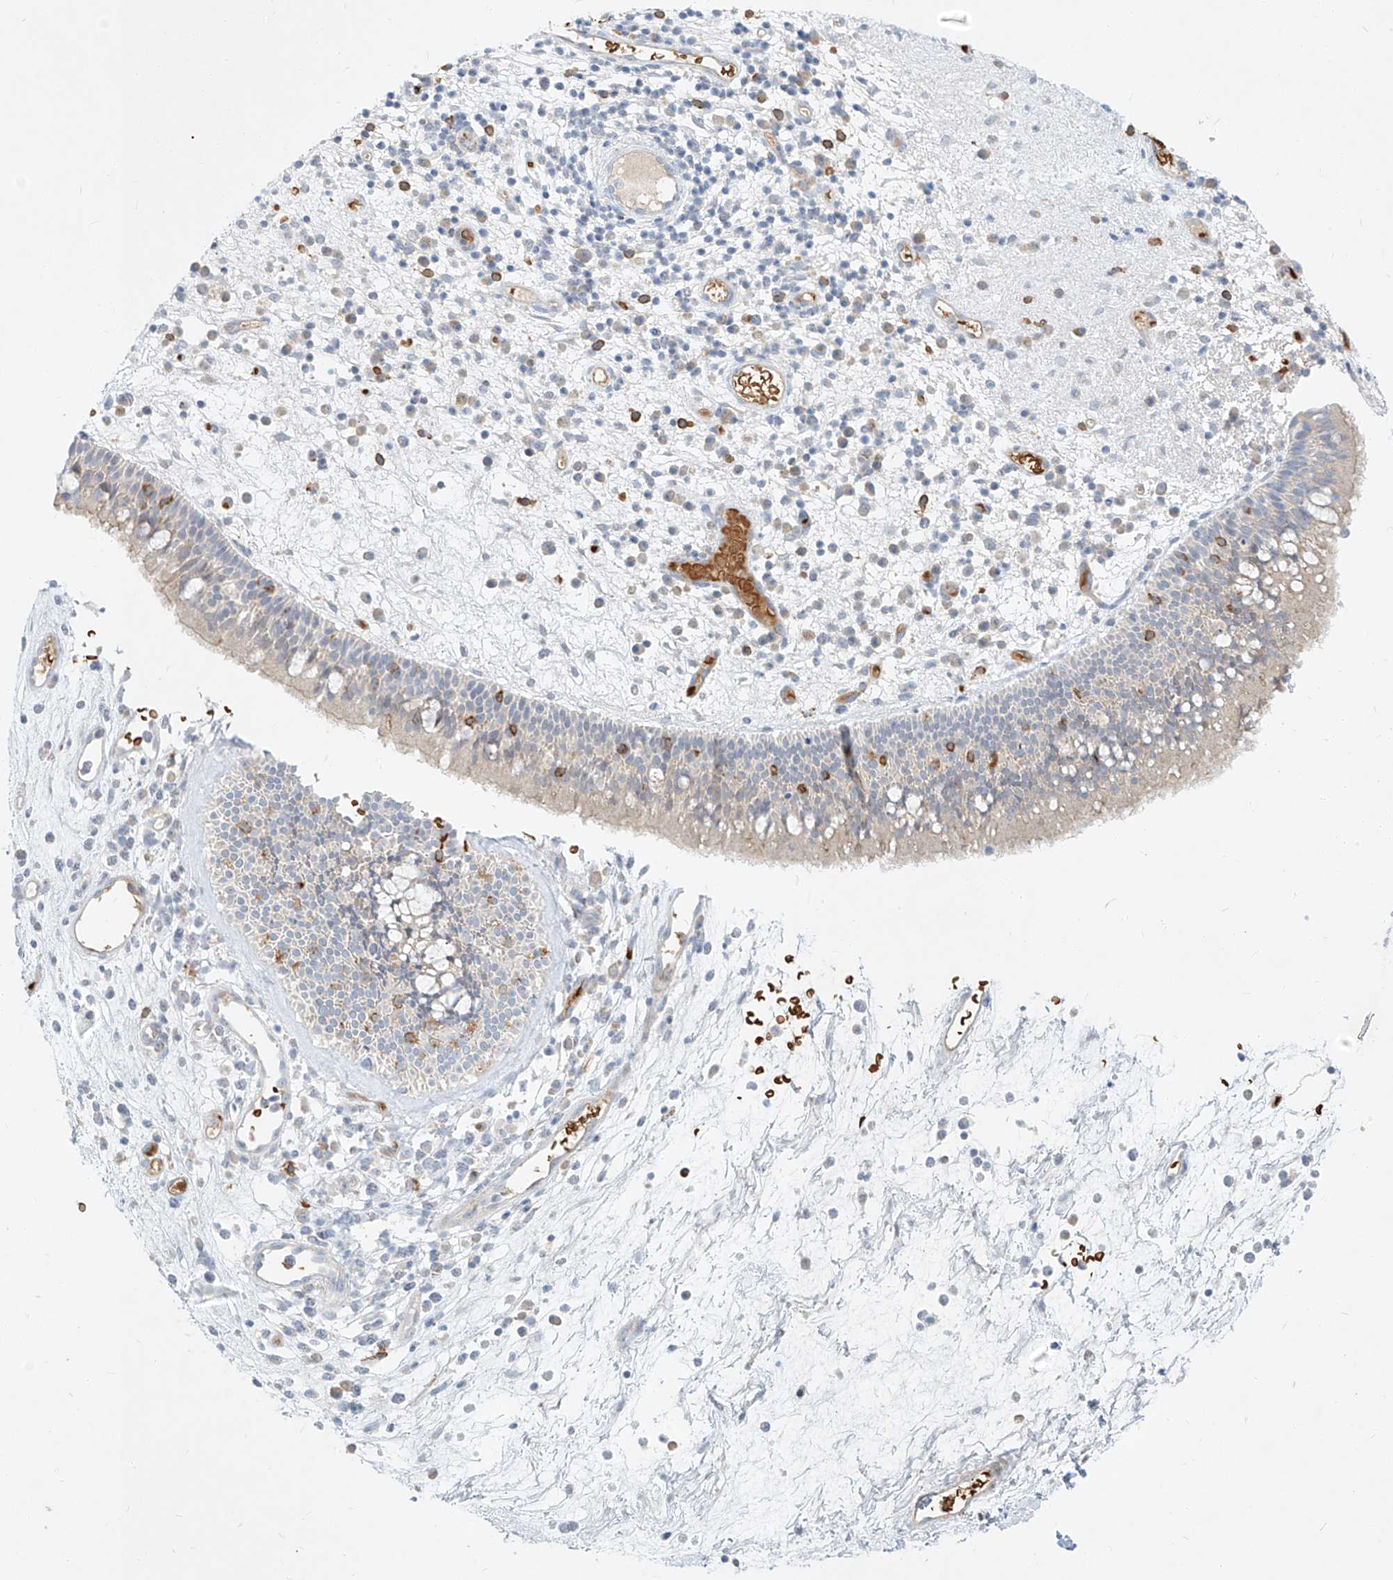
{"staining": {"intensity": "negative", "quantity": "none", "location": "none"}, "tissue": "nasopharynx", "cell_type": "Respiratory epithelial cells", "image_type": "normal", "snomed": [{"axis": "morphology", "description": "Normal tissue, NOS"}, {"axis": "morphology", "description": "Inflammation, NOS"}, {"axis": "morphology", "description": "Malignant melanoma, Metastatic site"}, {"axis": "topography", "description": "Nasopharynx"}], "caption": "High magnification brightfield microscopy of unremarkable nasopharynx stained with DAB (3,3'-diaminobenzidine) (brown) and counterstained with hematoxylin (blue): respiratory epithelial cells show no significant staining.", "gene": "SYTL3", "patient": {"sex": "male", "age": 70}}